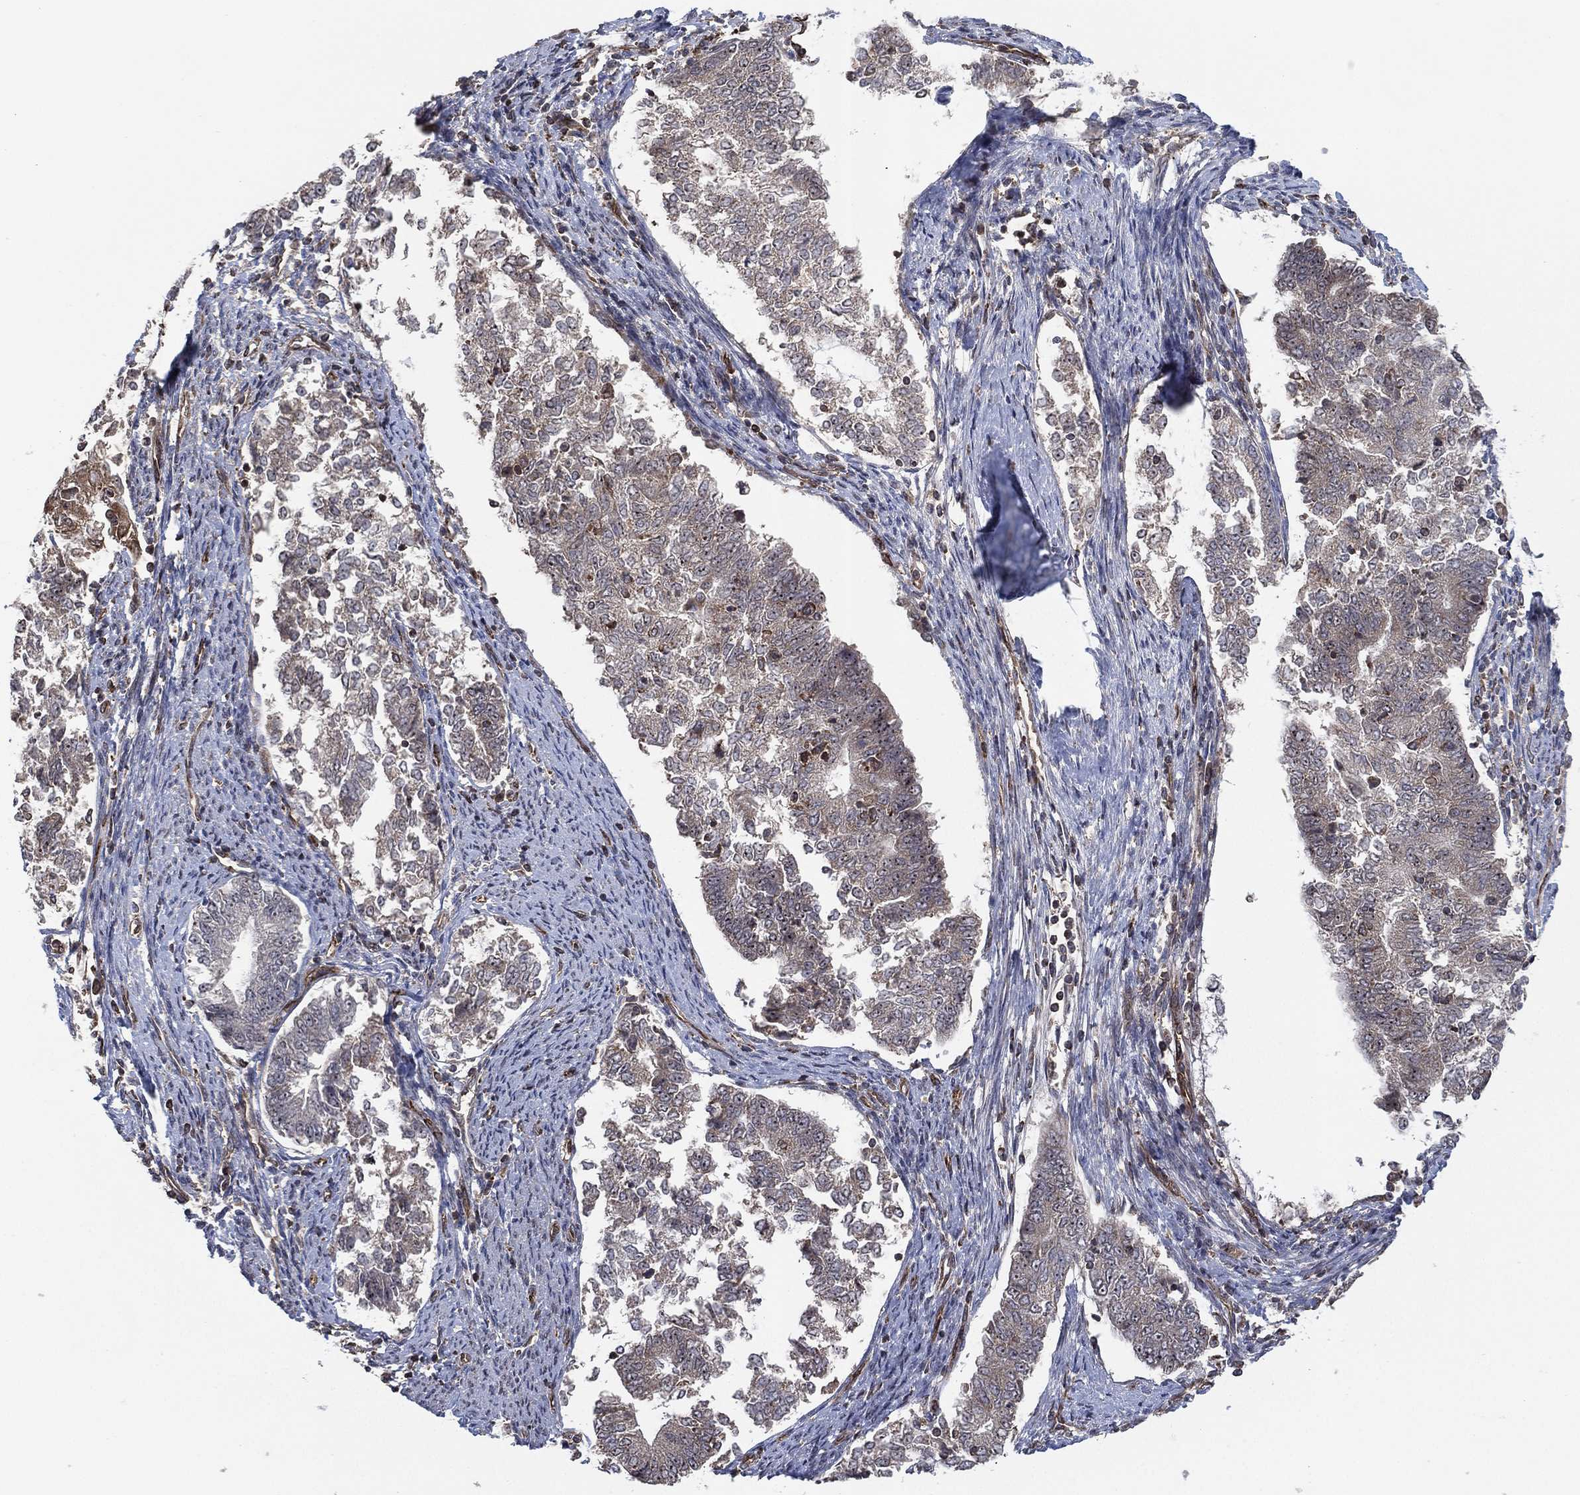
{"staining": {"intensity": "negative", "quantity": "none", "location": "none"}, "tissue": "endometrial cancer", "cell_type": "Tumor cells", "image_type": "cancer", "snomed": [{"axis": "morphology", "description": "Adenocarcinoma, NOS"}, {"axis": "topography", "description": "Endometrium"}], "caption": "The immunohistochemistry (IHC) micrograph has no significant staining in tumor cells of endometrial cancer tissue.", "gene": "TMCO1", "patient": {"sex": "female", "age": 65}}